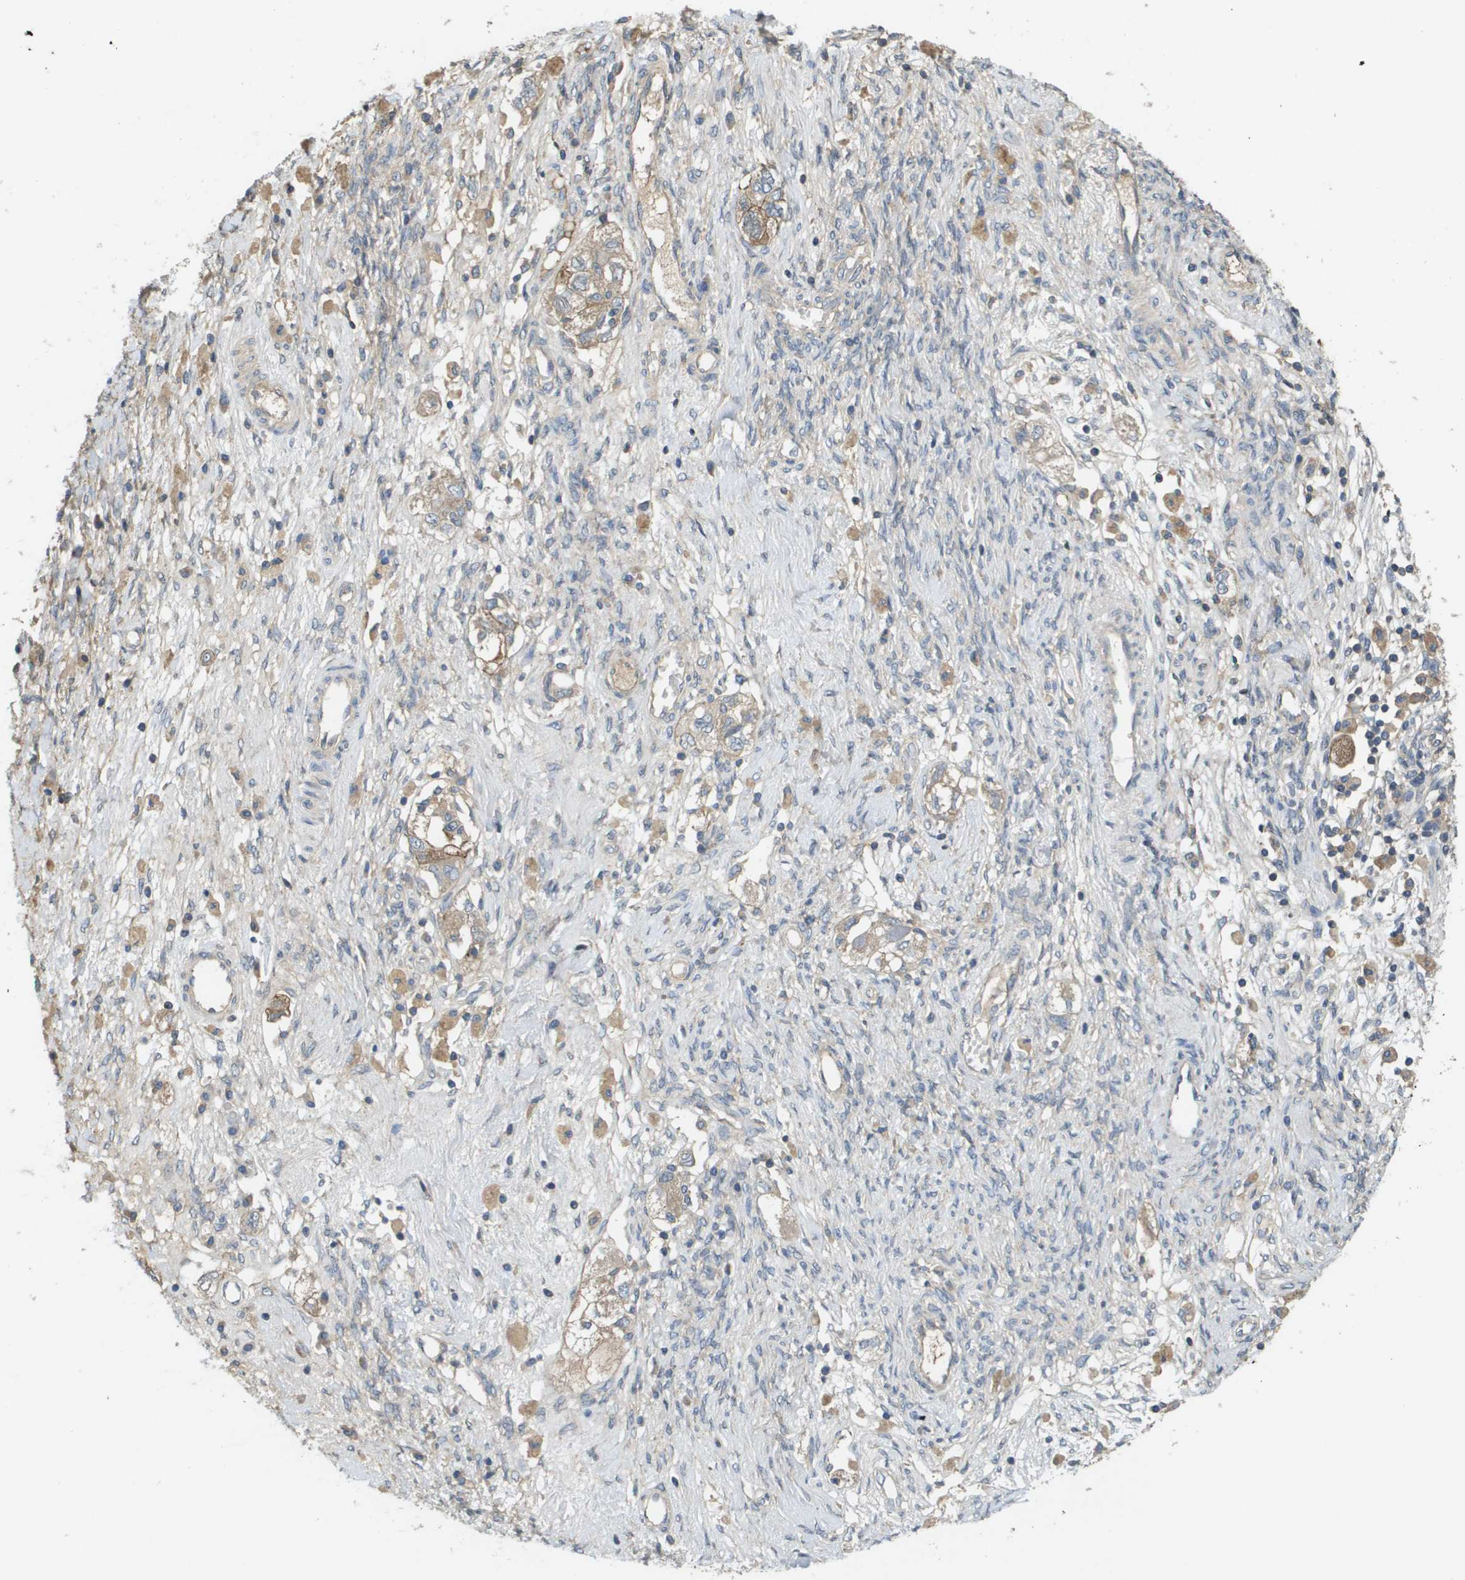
{"staining": {"intensity": "weak", "quantity": "<25%", "location": "cytoplasmic/membranous"}, "tissue": "ovarian cancer", "cell_type": "Tumor cells", "image_type": "cancer", "snomed": [{"axis": "morphology", "description": "Carcinoma, NOS"}, {"axis": "morphology", "description": "Cystadenocarcinoma, serous, NOS"}, {"axis": "topography", "description": "Ovary"}], "caption": "Immunohistochemistry photomicrograph of neoplastic tissue: ovarian cancer stained with DAB (3,3'-diaminobenzidine) shows no significant protein expression in tumor cells.", "gene": "KRT23", "patient": {"sex": "female", "age": 69}}